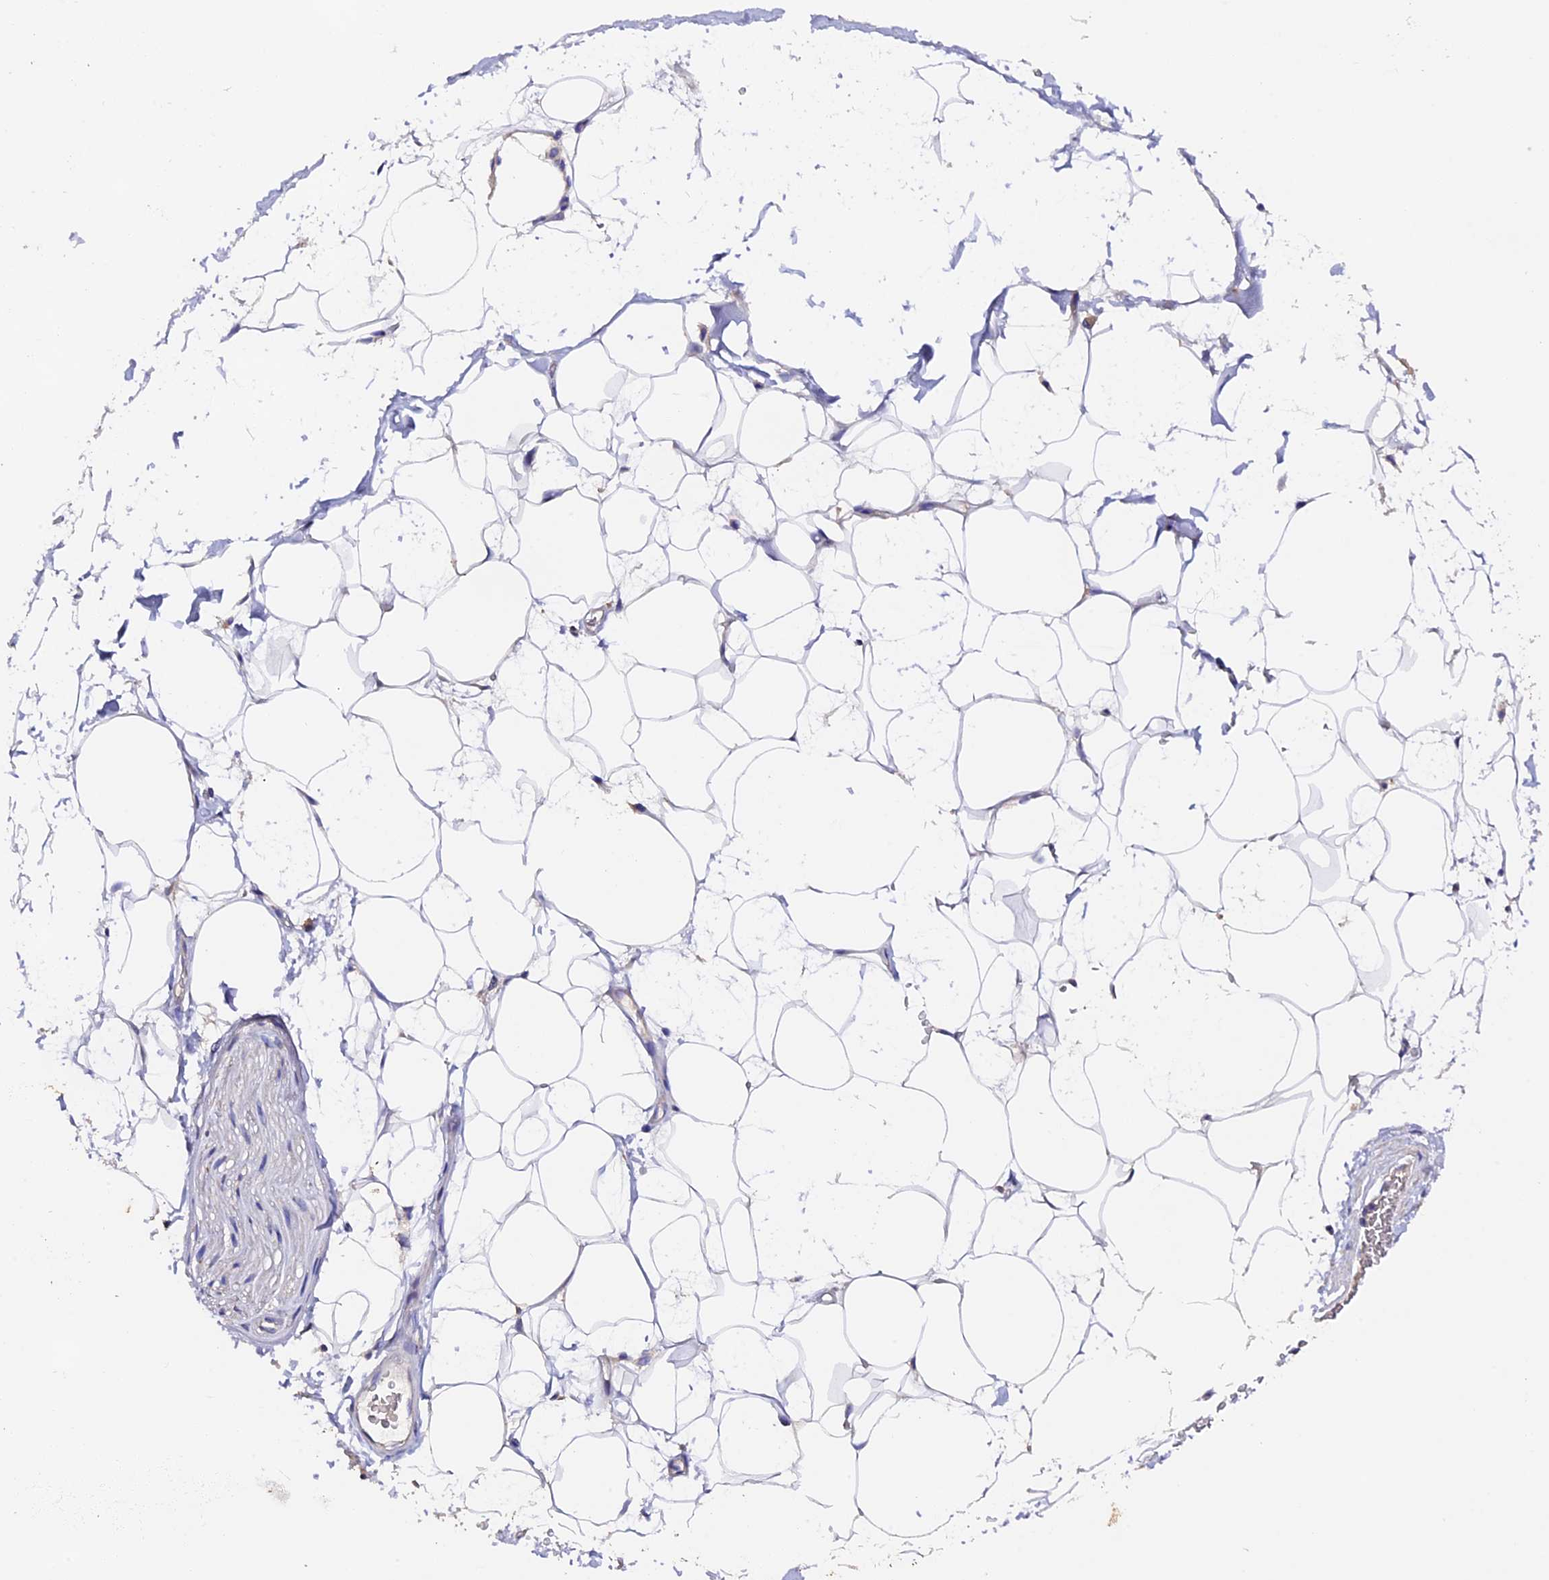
{"staining": {"intensity": "negative", "quantity": "none", "location": "none"}, "tissue": "adipose tissue", "cell_type": "Adipocytes", "image_type": "normal", "snomed": [{"axis": "morphology", "description": "Normal tissue, NOS"}, {"axis": "morphology", "description": "Adenocarcinoma, NOS"}, {"axis": "topography", "description": "Rectum"}, {"axis": "topography", "description": "Vagina"}, {"axis": "topography", "description": "Peripheral nerve tissue"}], "caption": "A micrograph of adipose tissue stained for a protein shows no brown staining in adipocytes. Nuclei are stained in blue.", "gene": "FBXW9", "patient": {"sex": "female", "age": 71}}